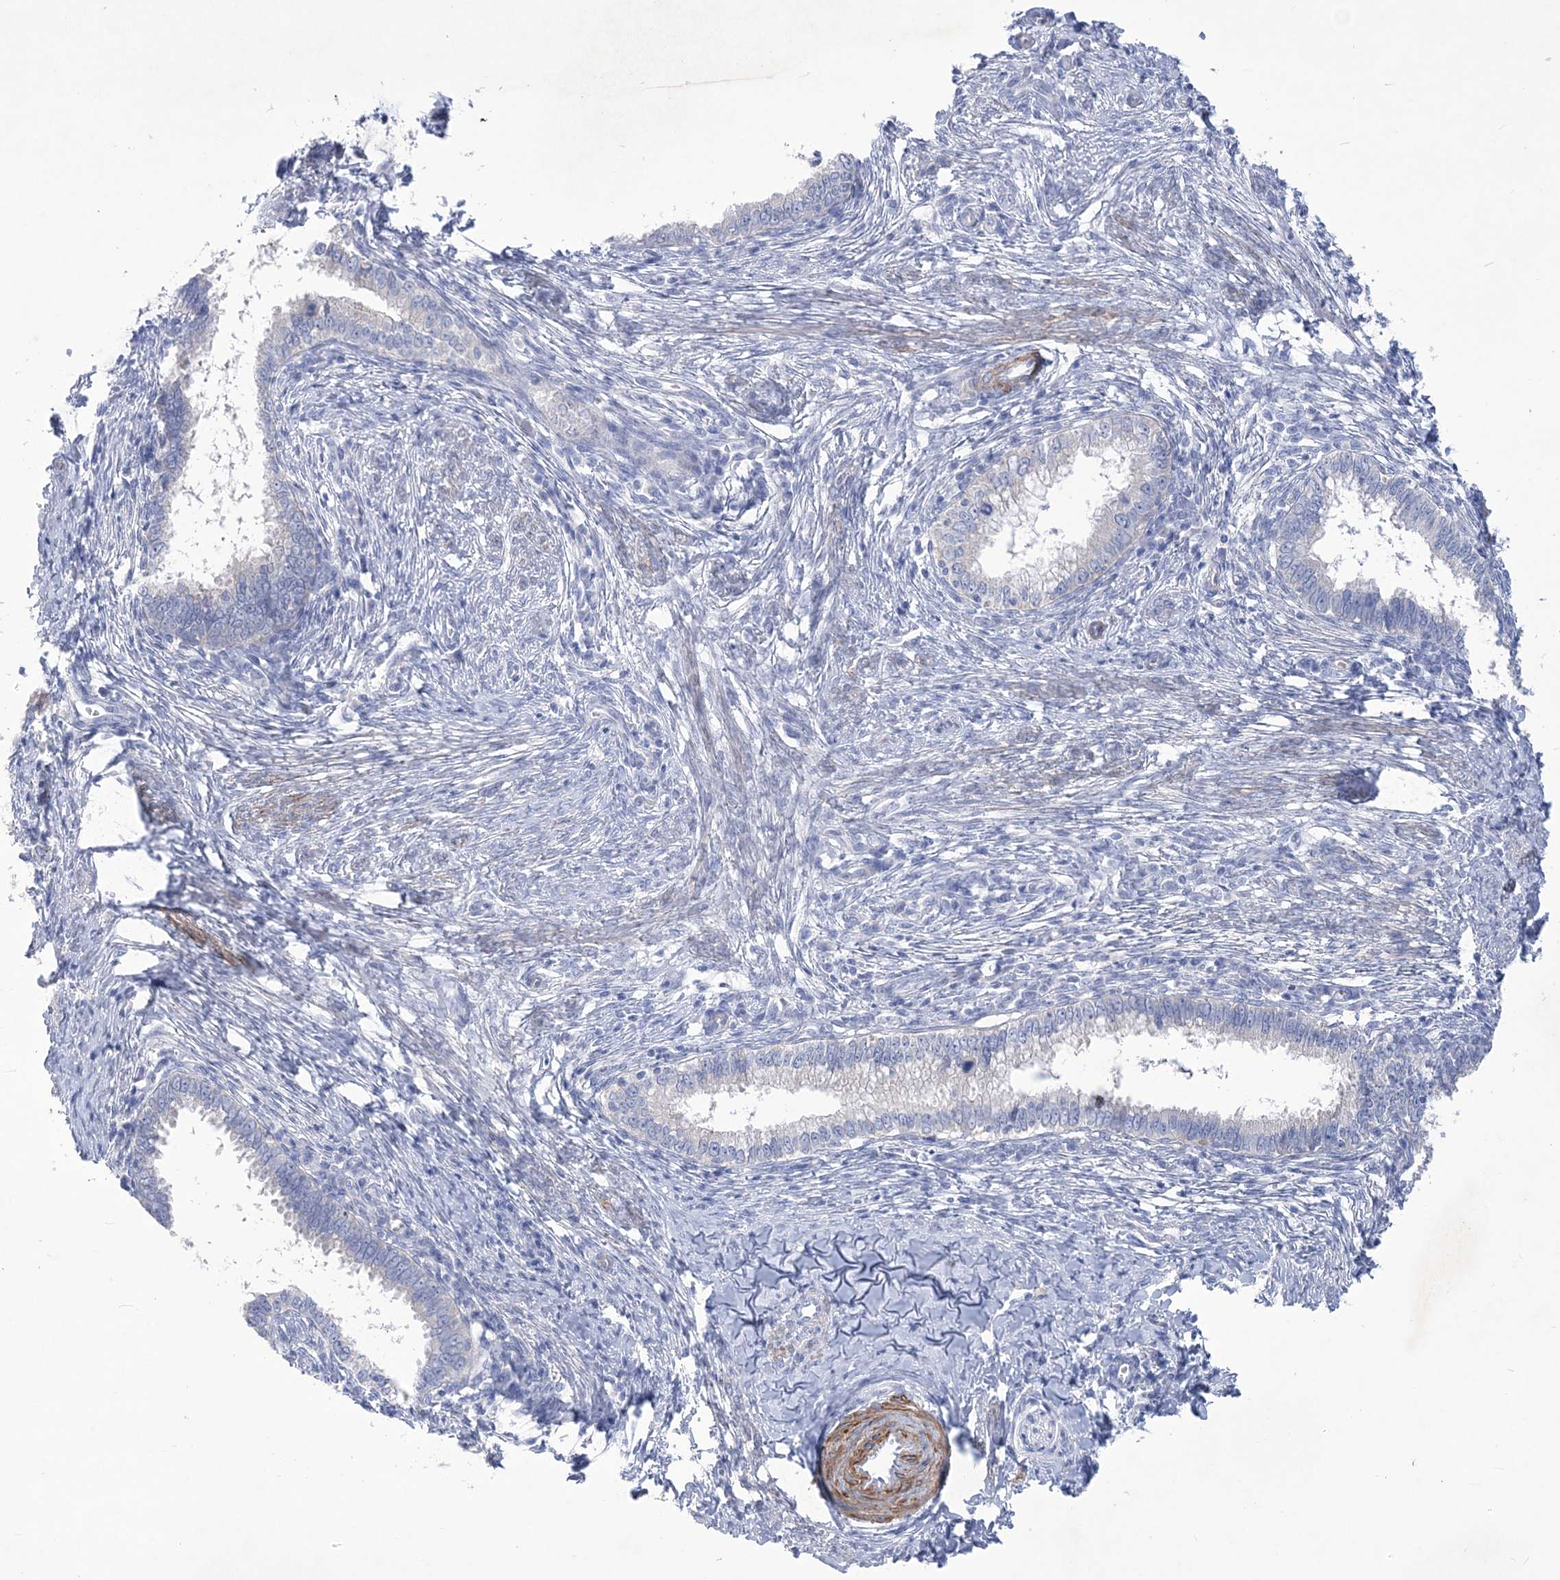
{"staining": {"intensity": "negative", "quantity": "none", "location": "none"}, "tissue": "cervical cancer", "cell_type": "Tumor cells", "image_type": "cancer", "snomed": [{"axis": "morphology", "description": "Adenocarcinoma, NOS"}, {"axis": "topography", "description": "Cervix"}], "caption": "An immunohistochemistry (IHC) image of adenocarcinoma (cervical) is shown. There is no staining in tumor cells of adenocarcinoma (cervical).", "gene": "WDR74", "patient": {"sex": "female", "age": 36}}